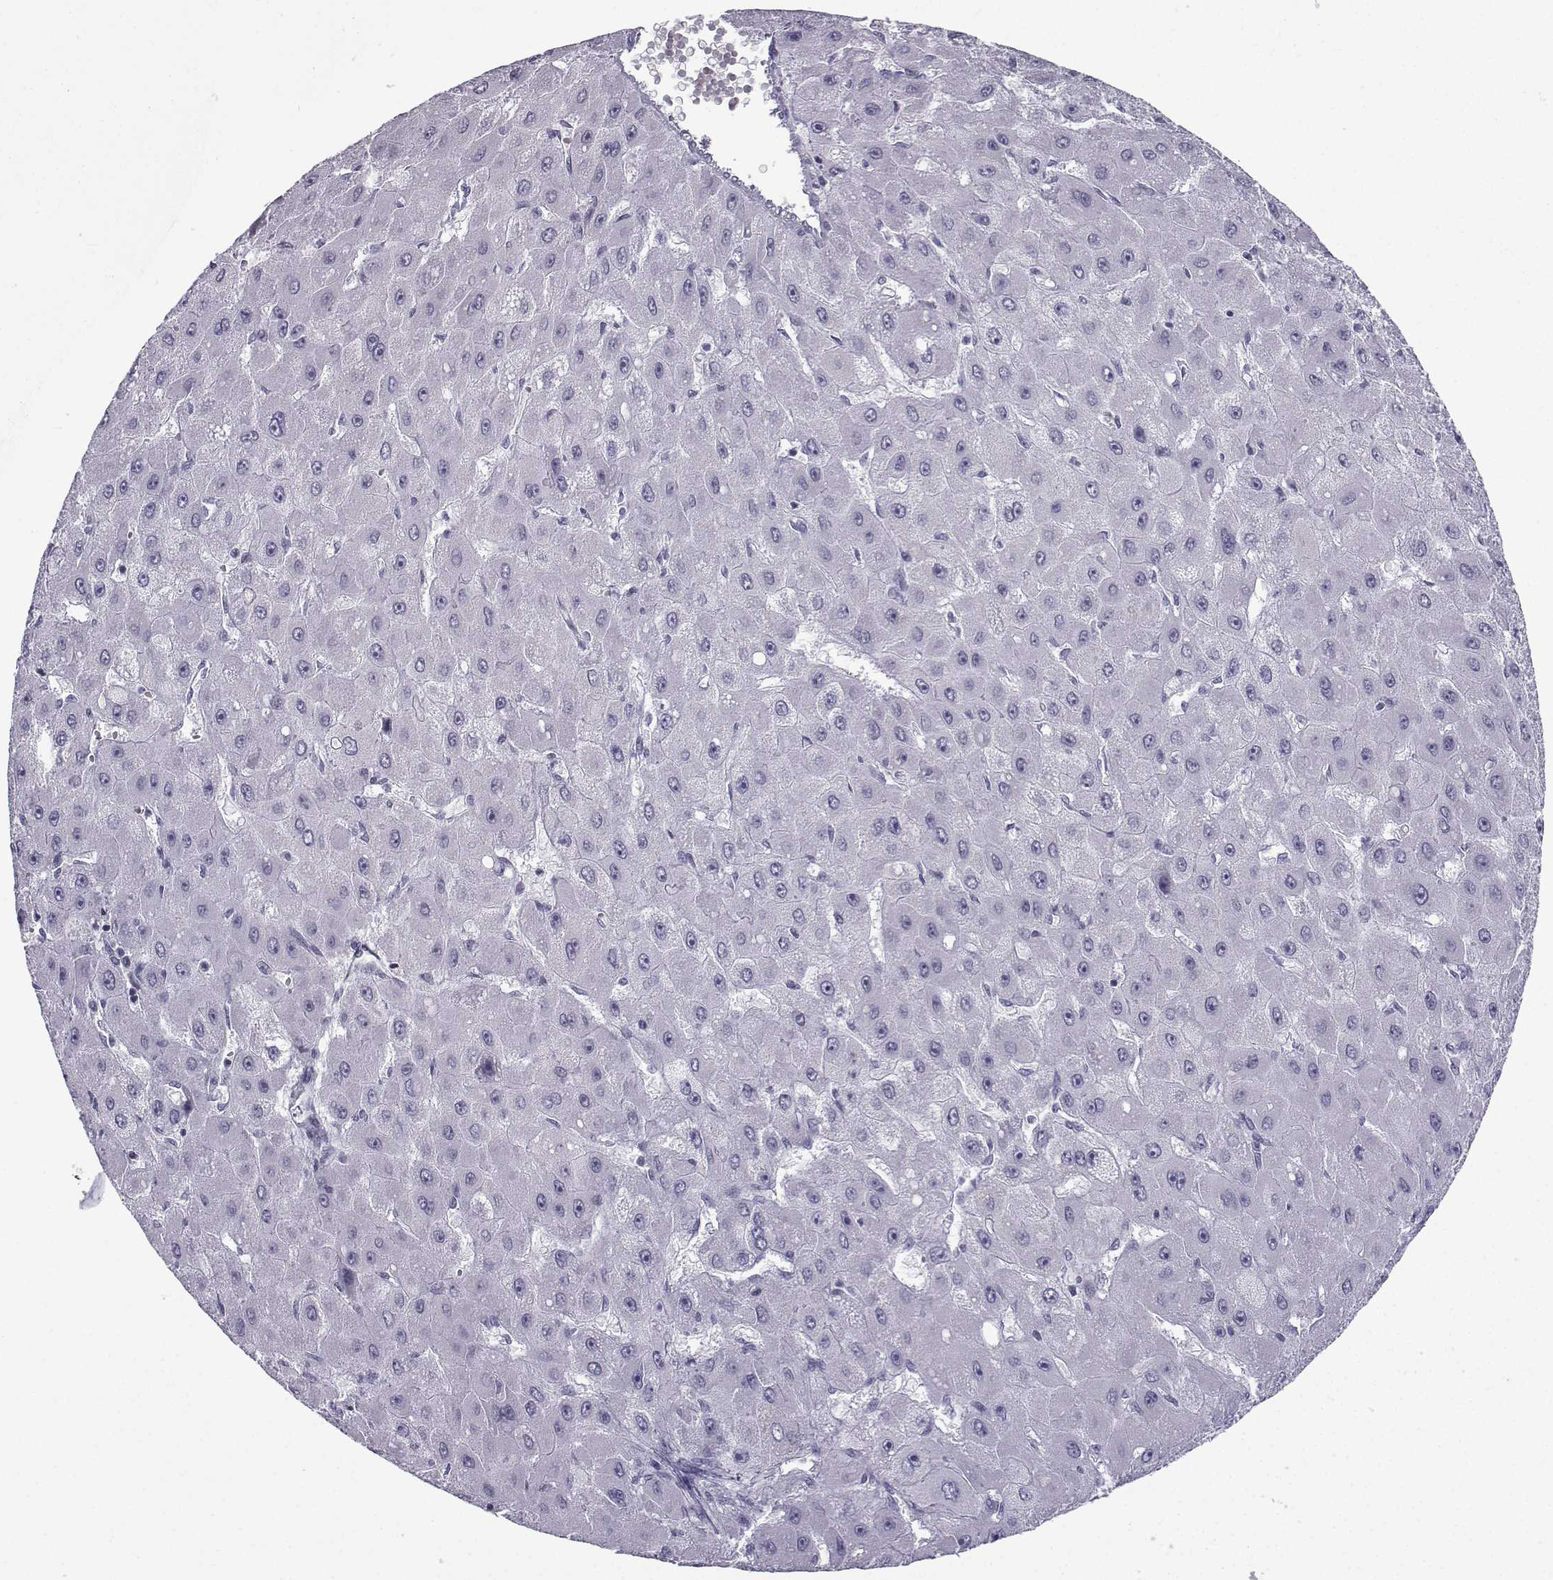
{"staining": {"intensity": "negative", "quantity": "none", "location": "none"}, "tissue": "liver cancer", "cell_type": "Tumor cells", "image_type": "cancer", "snomed": [{"axis": "morphology", "description": "Carcinoma, Hepatocellular, NOS"}, {"axis": "topography", "description": "Liver"}], "caption": "Hepatocellular carcinoma (liver) was stained to show a protein in brown. There is no significant expression in tumor cells. (DAB IHC visualized using brightfield microscopy, high magnification).", "gene": "SPANXD", "patient": {"sex": "female", "age": 25}}